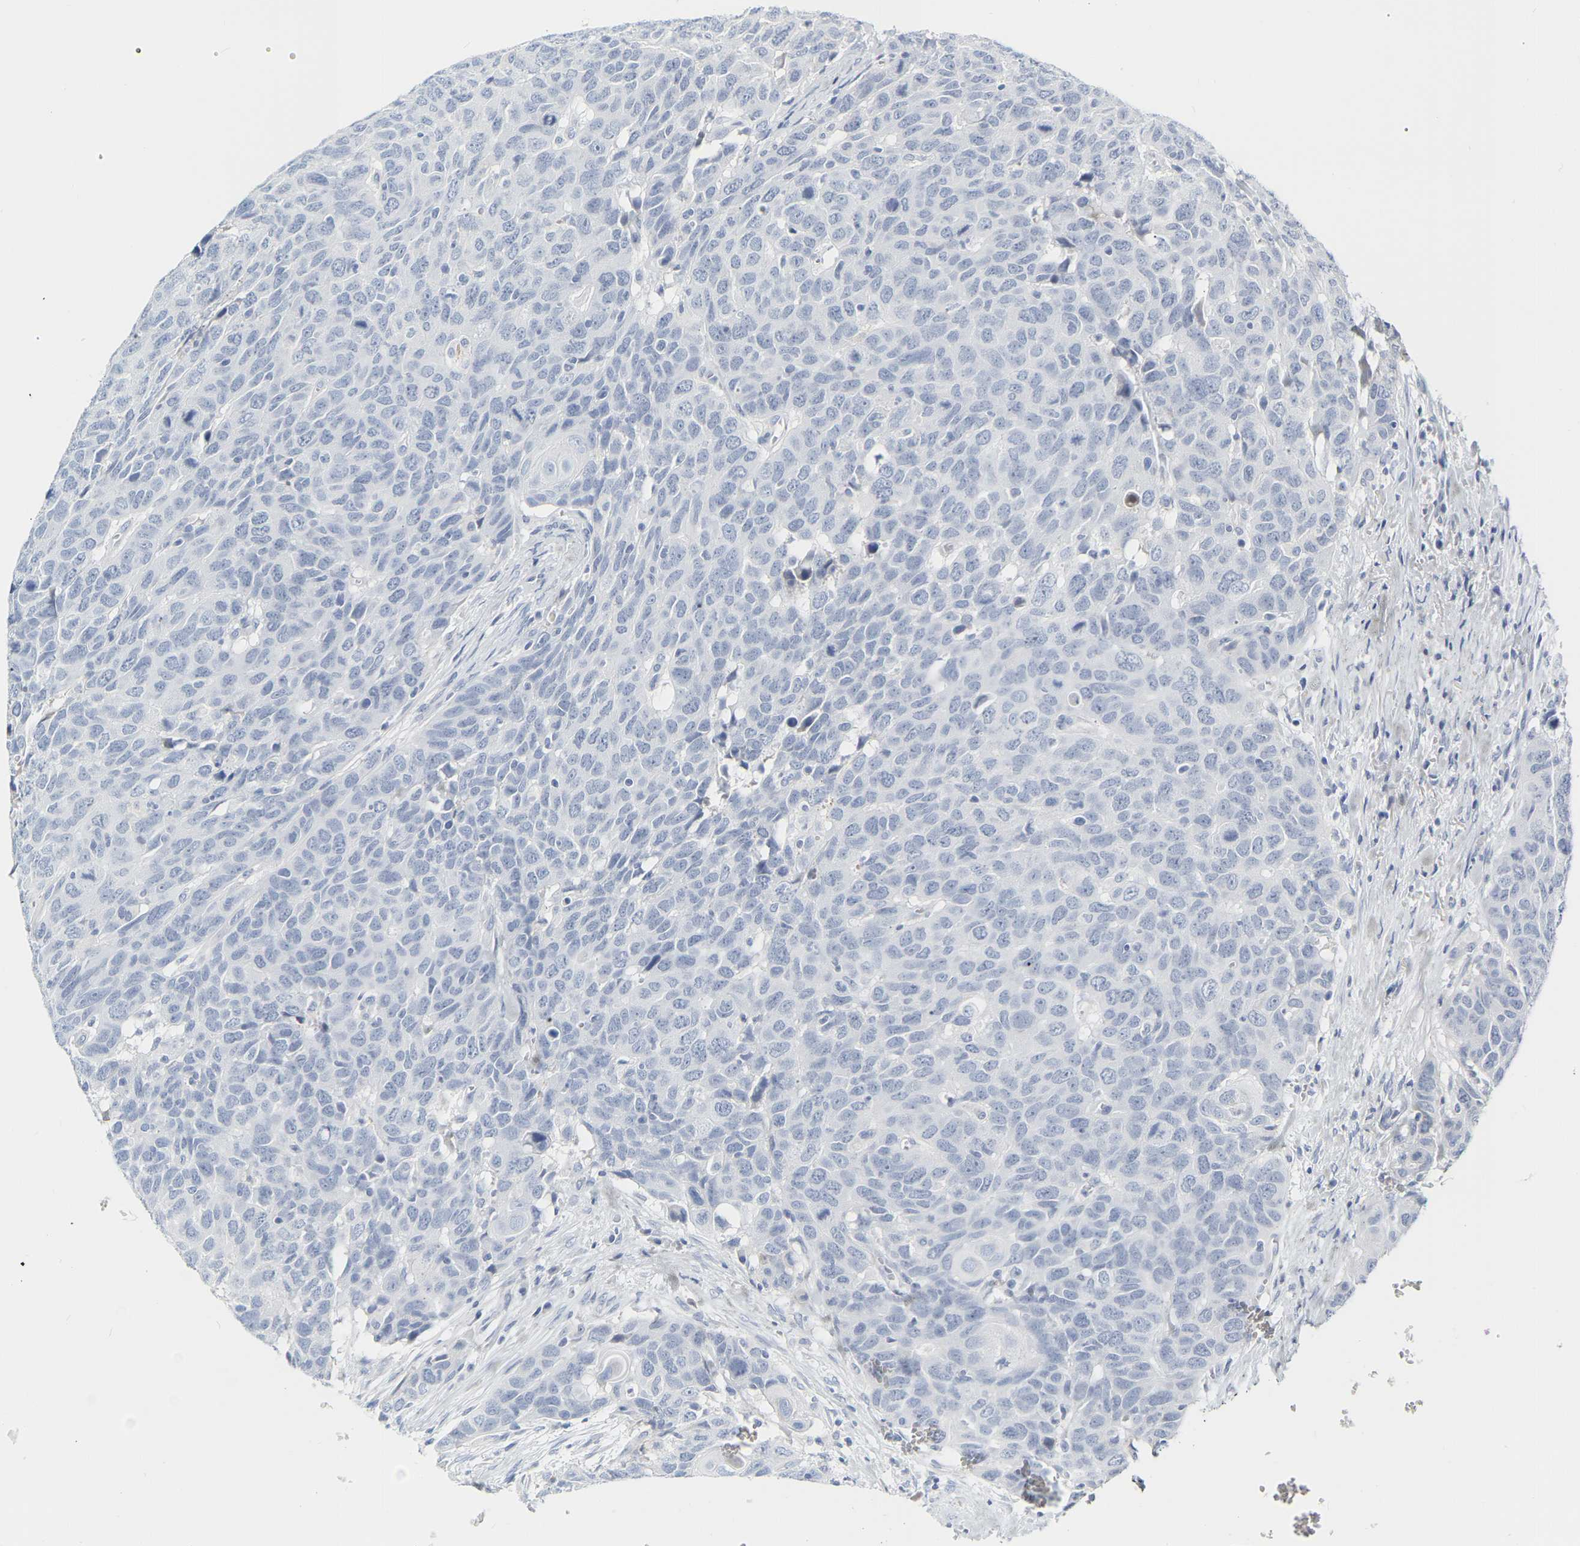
{"staining": {"intensity": "negative", "quantity": "none", "location": "none"}, "tissue": "head and neck cancer", "cell_type": "Tumor cells", "image_type": "cancer", "snomed": [{"axis": "morphology", "description": "Squamous cell carcinoma, NOS"}, {"axis": "topography", "description": "Head-Neck"}], "caption": "The micrograph shows no staining of tumor cells in head and neck cancer. (Brightfield microscopy of DAB IHC at high magnification).", "gene": "GNAS", "patient": {"sex": "male", "age": 66}}